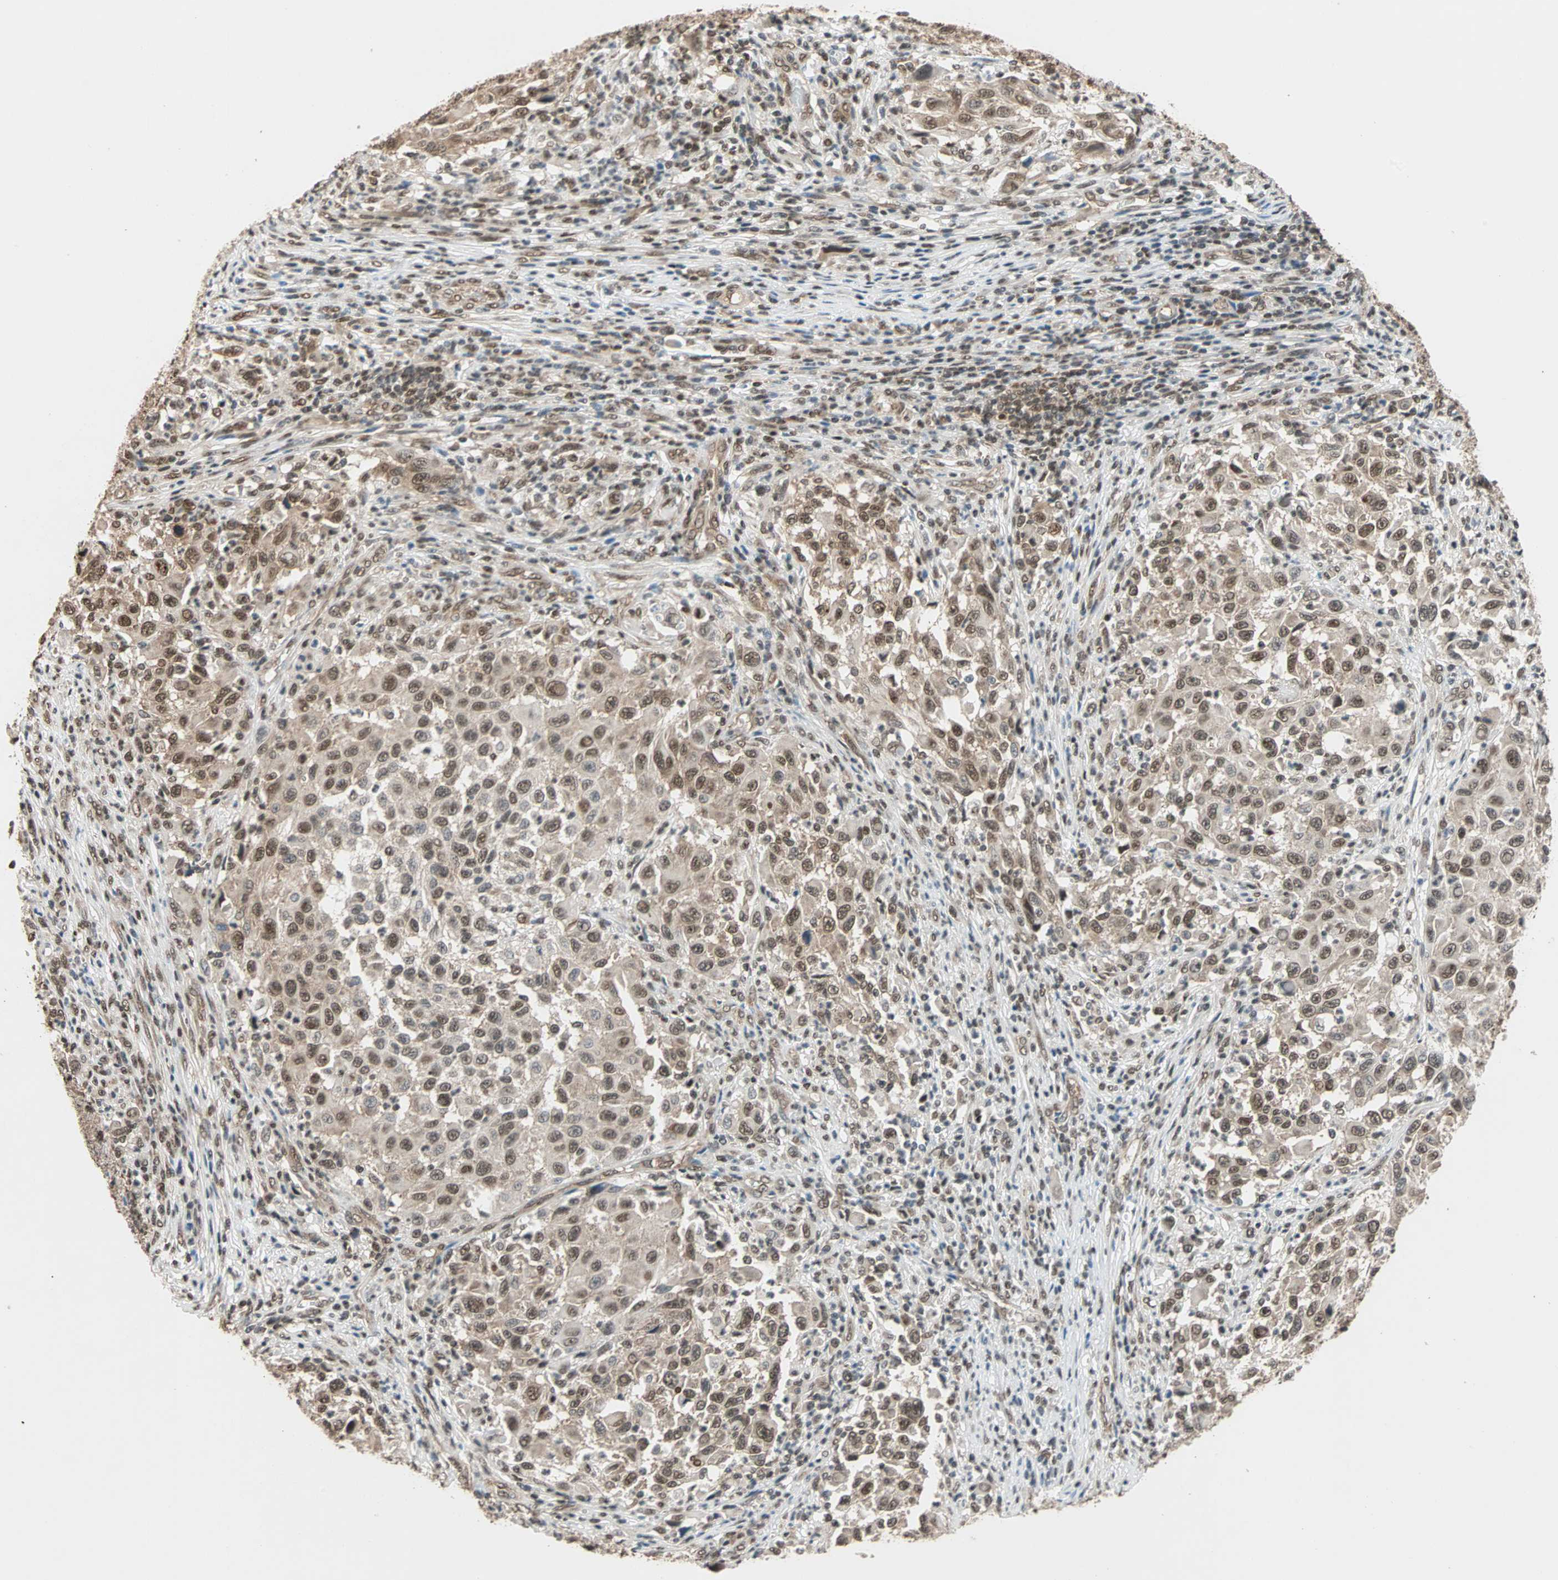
{"staining": {"intensity": "moderate", "quantity": ">75%", "location": "nuclear"}, "tissue": "melanoma", "cell_type": "Tumor cells", "image_type": "cancer", "snomed": [{"axis": "morphology", "description": "Malignant melanoma, Metastatic site"}, {"axis": "topography", "description": "Lymph node"}], "caption": "Tumor cells exhibit moderate nuclear positivity in about >75% of cells in melanoma.", "gene": "DAZAP1", "patient": {"sex": "male", "age": 61}}